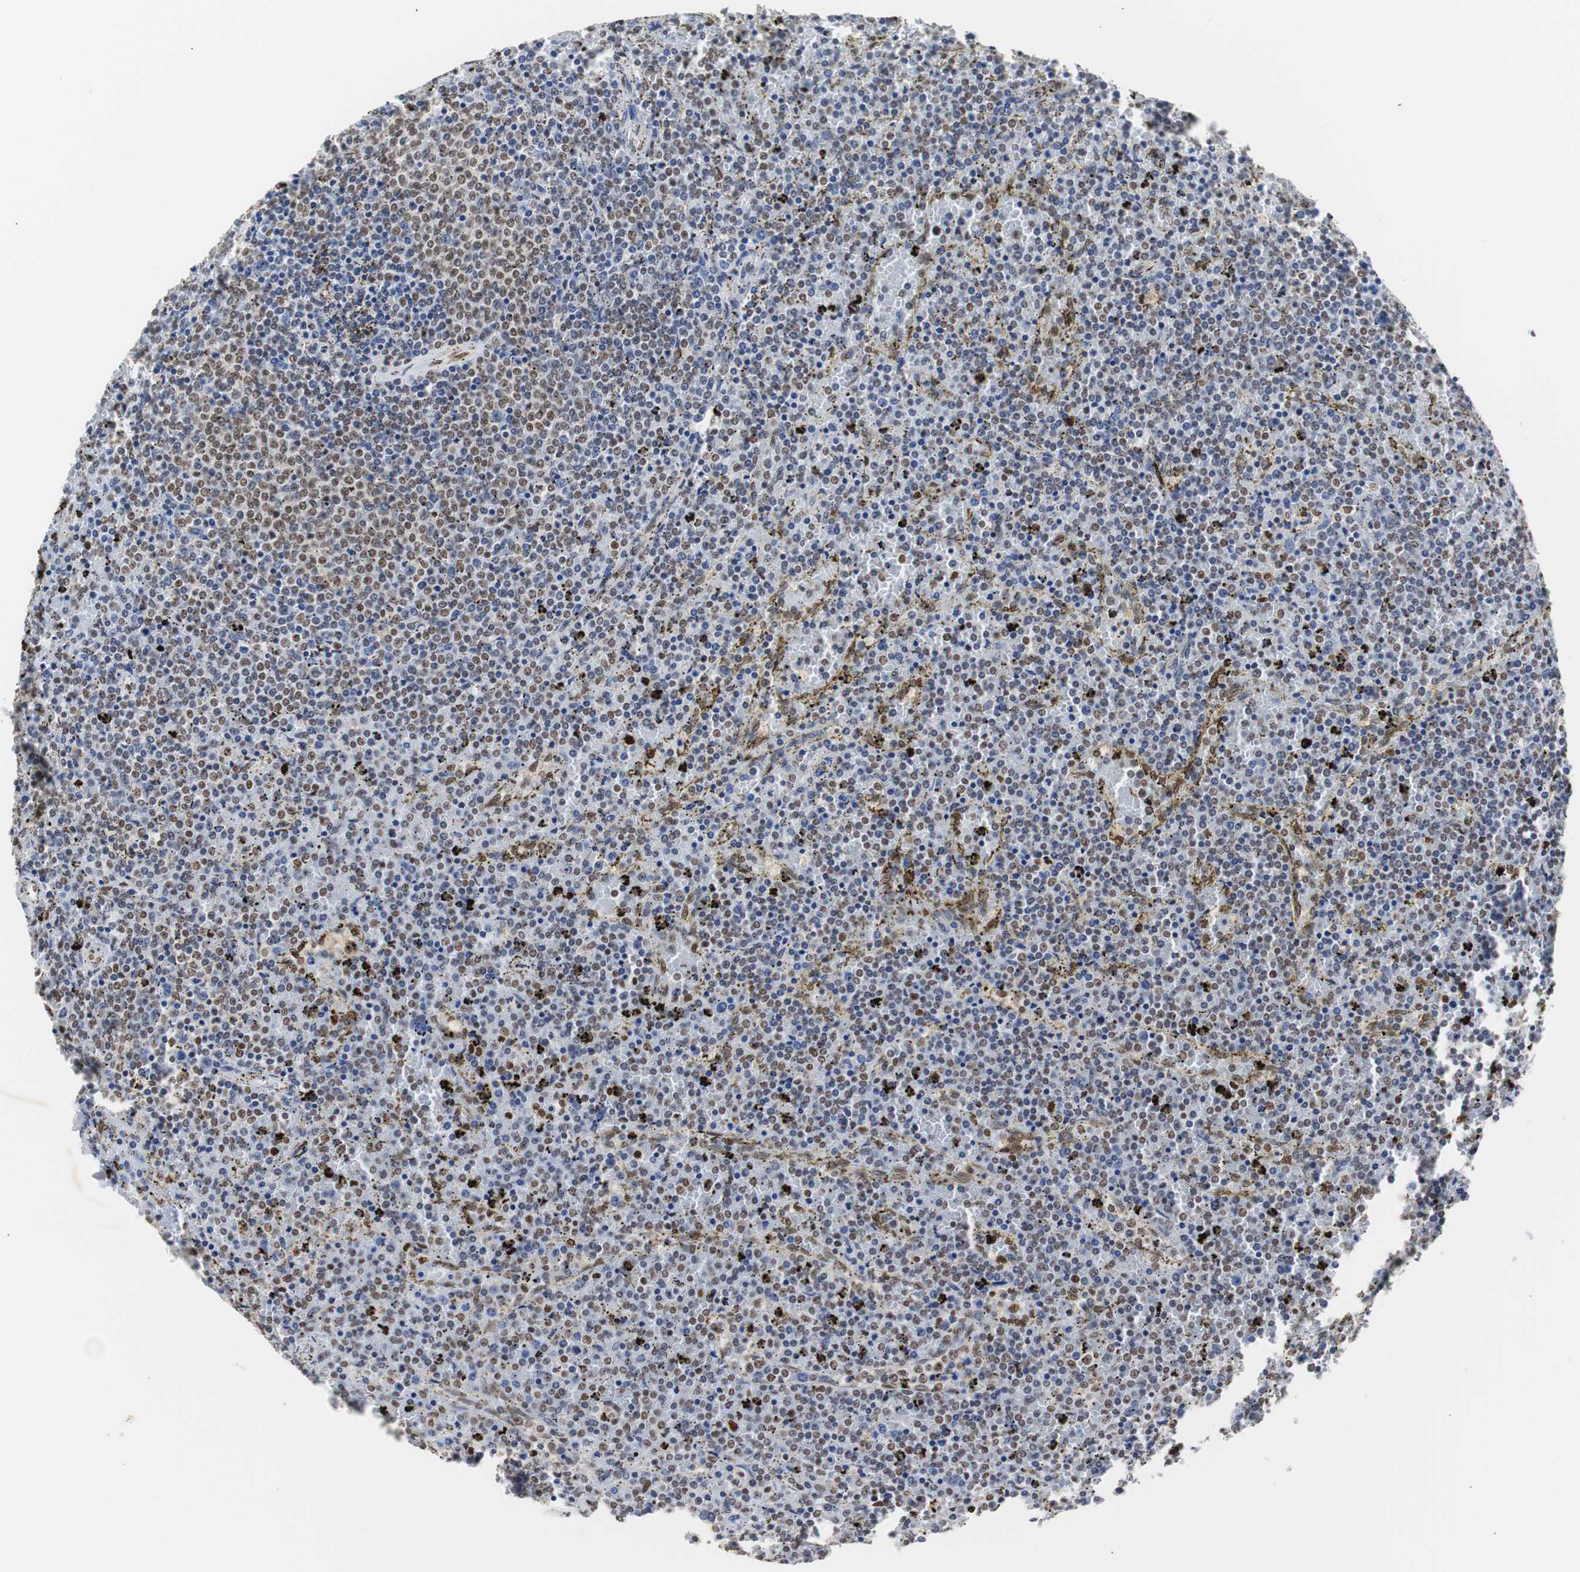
{"staining": {"intensity": "moderate", "quantity": "25%-75%", "location": "nuclear"}, "tissue": "lymphoma", "cell_type": "Tumor cells", "image_type": "cancer", "snomed": [{"axis": "morphology", "description": "Malignant lymphoma, non-Hodgkin's type, Low grade"}, {"axis": "topography", "description": "Spleen"}], "caption": "Immunohistochemical staining of human malignant lymphoma, non-Hodgkin's type (low-grade) exhibits medium levels of moderate nuclear positivity in about 25%-75% of tumor cells.", "gene": "ZFC3H1", "patient": {"sex": "female", "age": 77}}